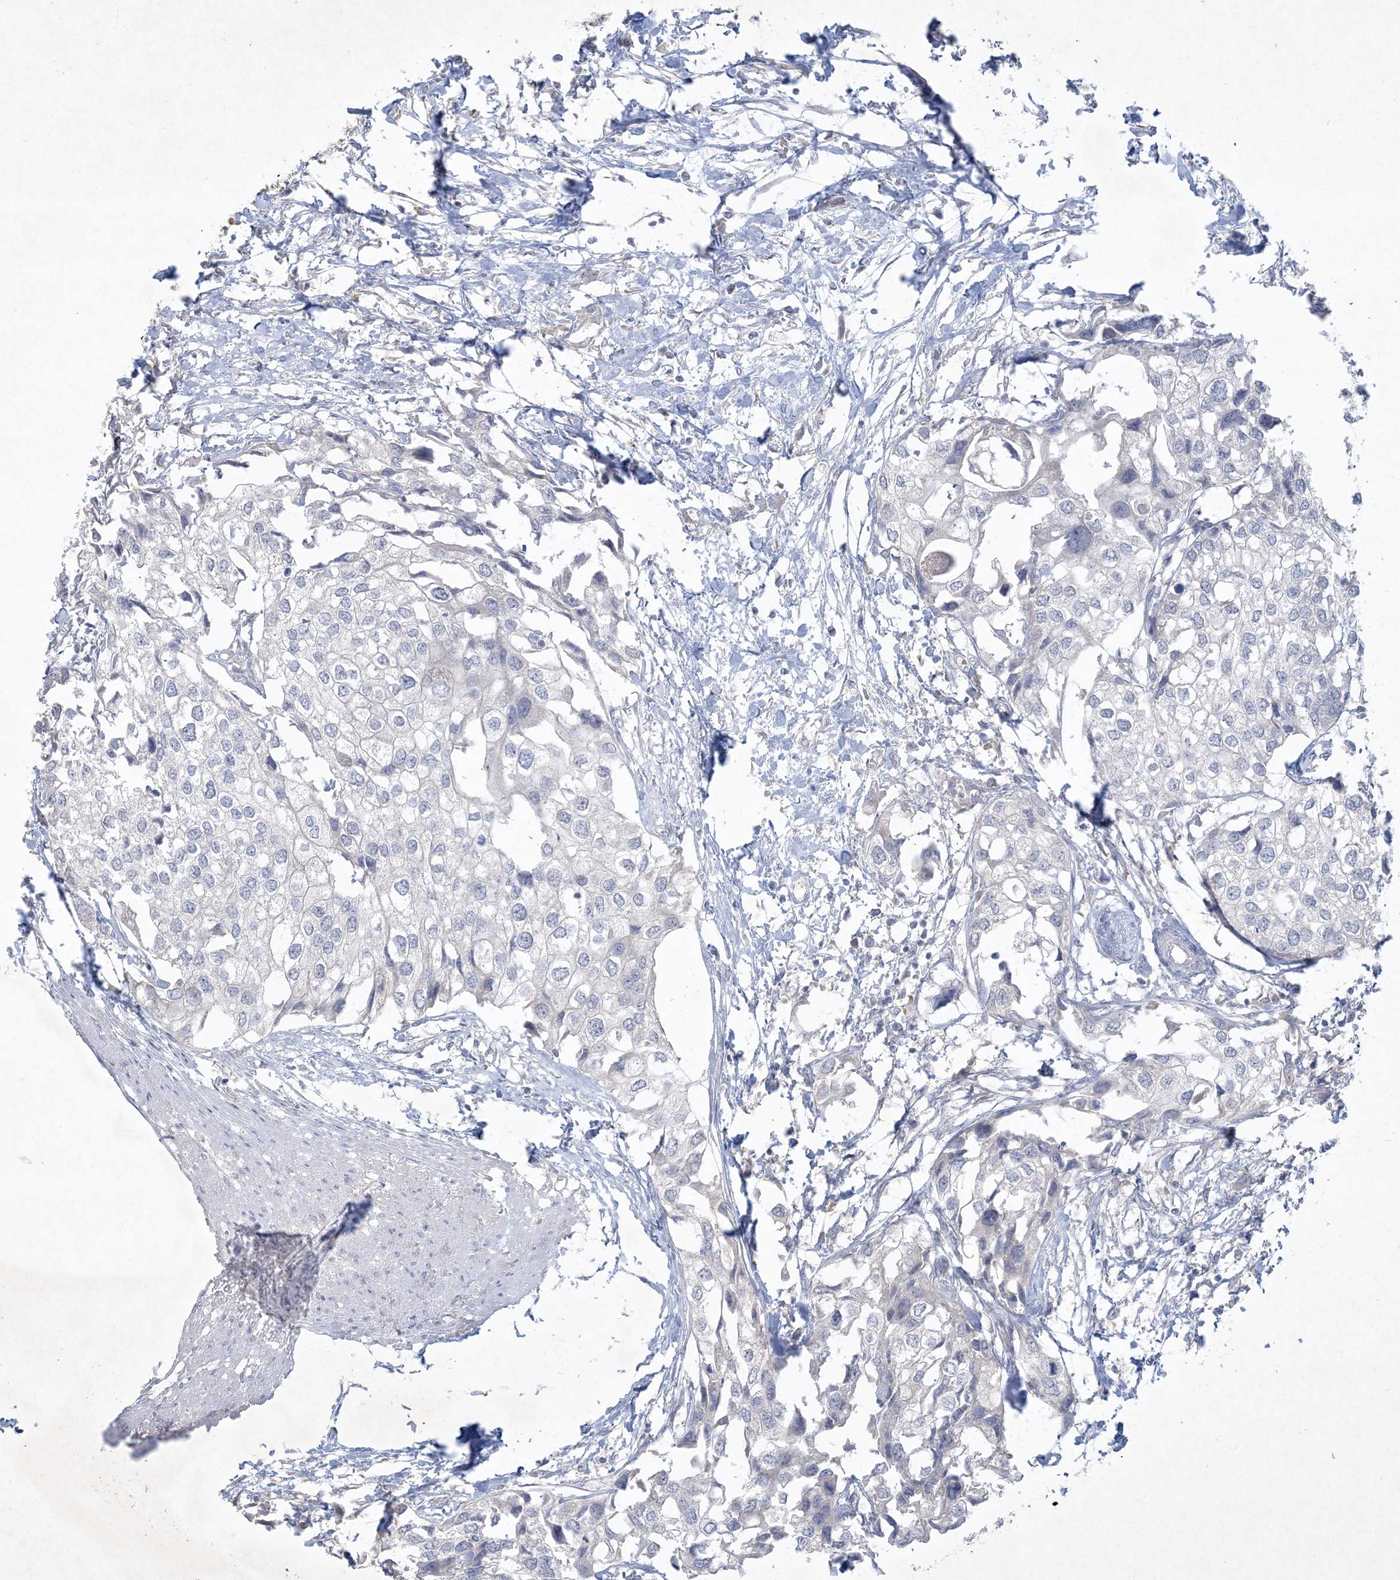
{"staining": {"intensity": "negative", "quantity": "none", "location": "none"}, "tissue": "urothelial cancer", "cell_type": "Tumor cells", "image_type": "cancer", "snomed": [{"axis": "morphology", "description": "Urothelial carcinoma, High grade"}, {"axis": "topography", "description": "Urinary bladder"}], "caption": "Photomicrograph shows no significant protein staining in tumor cells of urothelial carcinoma (high-grade).", "gene": "NRBP2", "patient": {"sex": "male", "age": 64}}